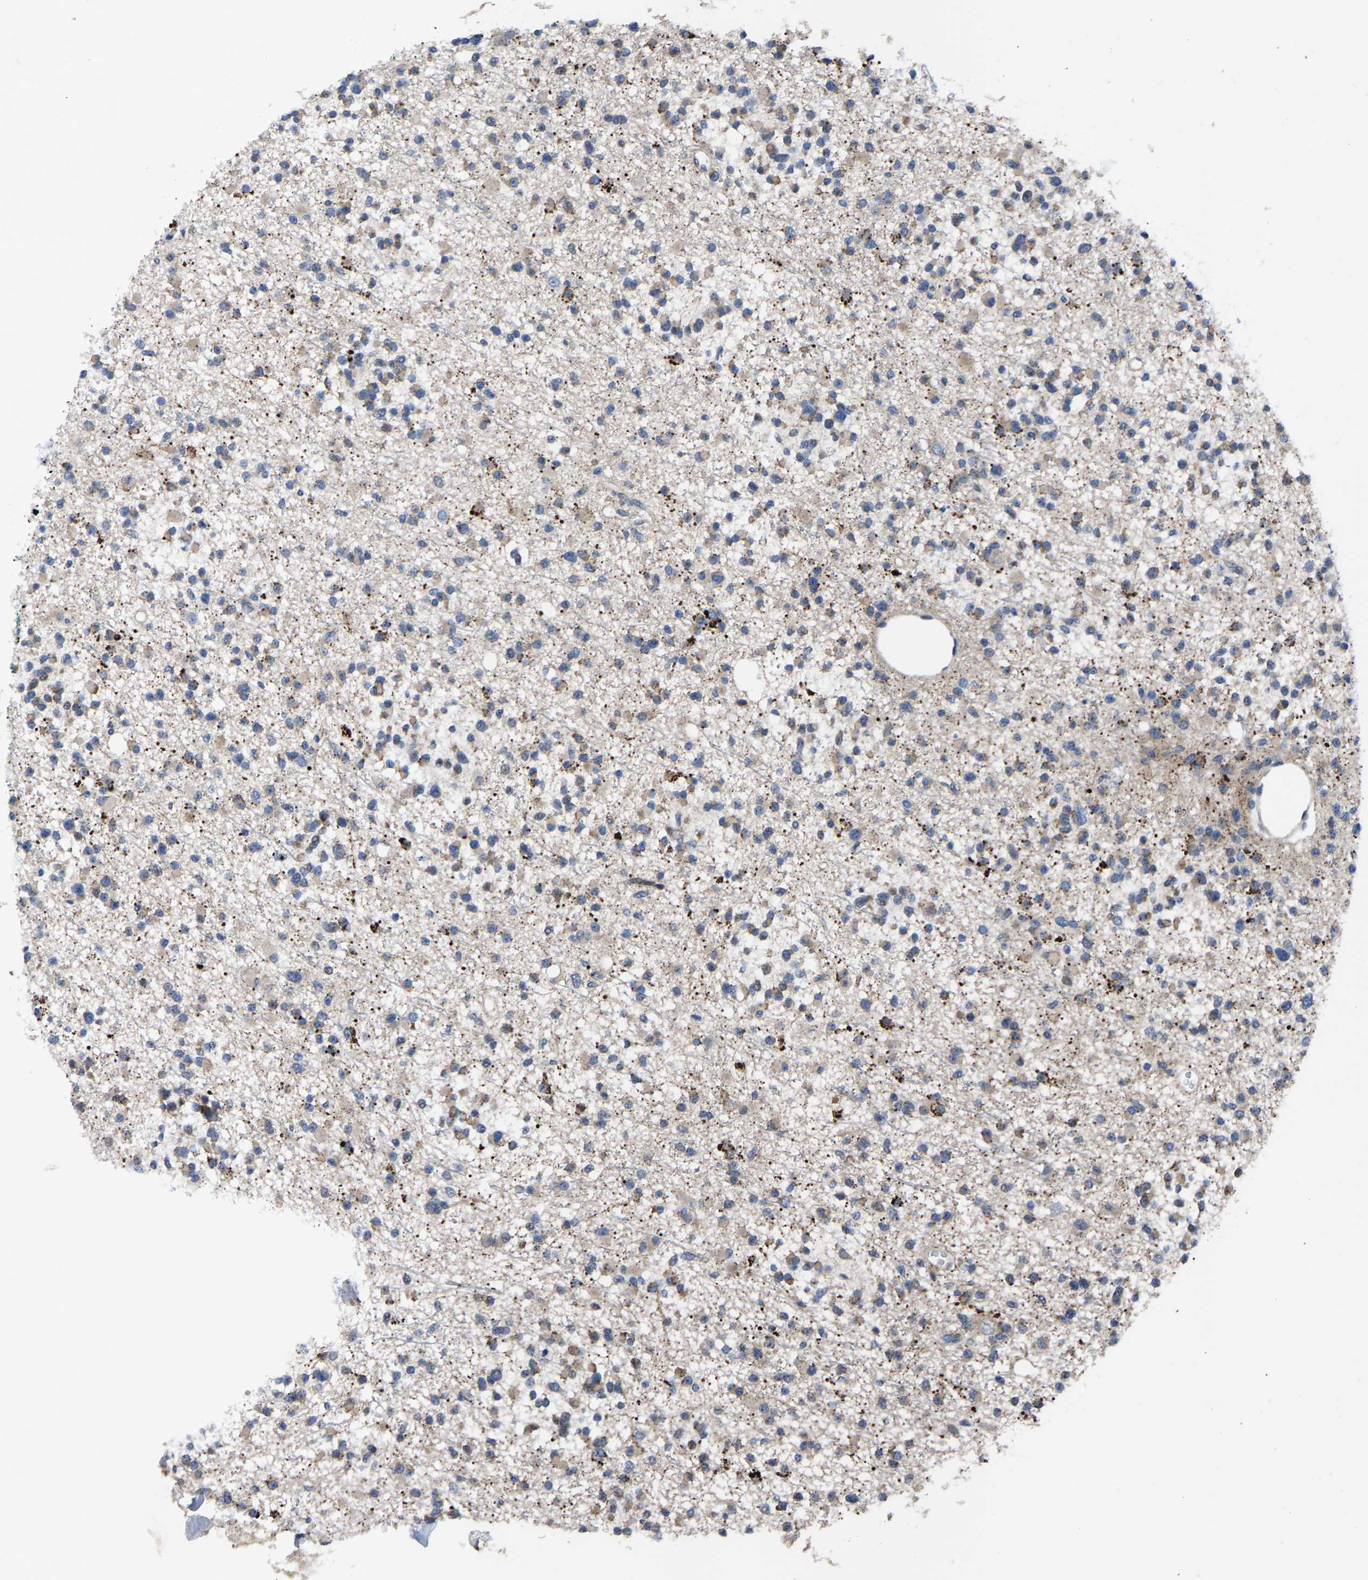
{"staining": {"intensity": "weak", "quantity": "<25%", "location": "cytoplasmic/membranous"}, "tissue": "glioma", "cell_type": "Tumor cells", "image_type": "cancer", "snomed": [{"axis": "morphology", "description": "Glioma, malignant, Low grade"}, {"axis": "topography", "description": "Brain"}], "caption": "Protein analysis of glioma exhibits no significant expression in tumor cells.", "gene": "HAUS6", "patient": {"sex": "female", "age": 22}}